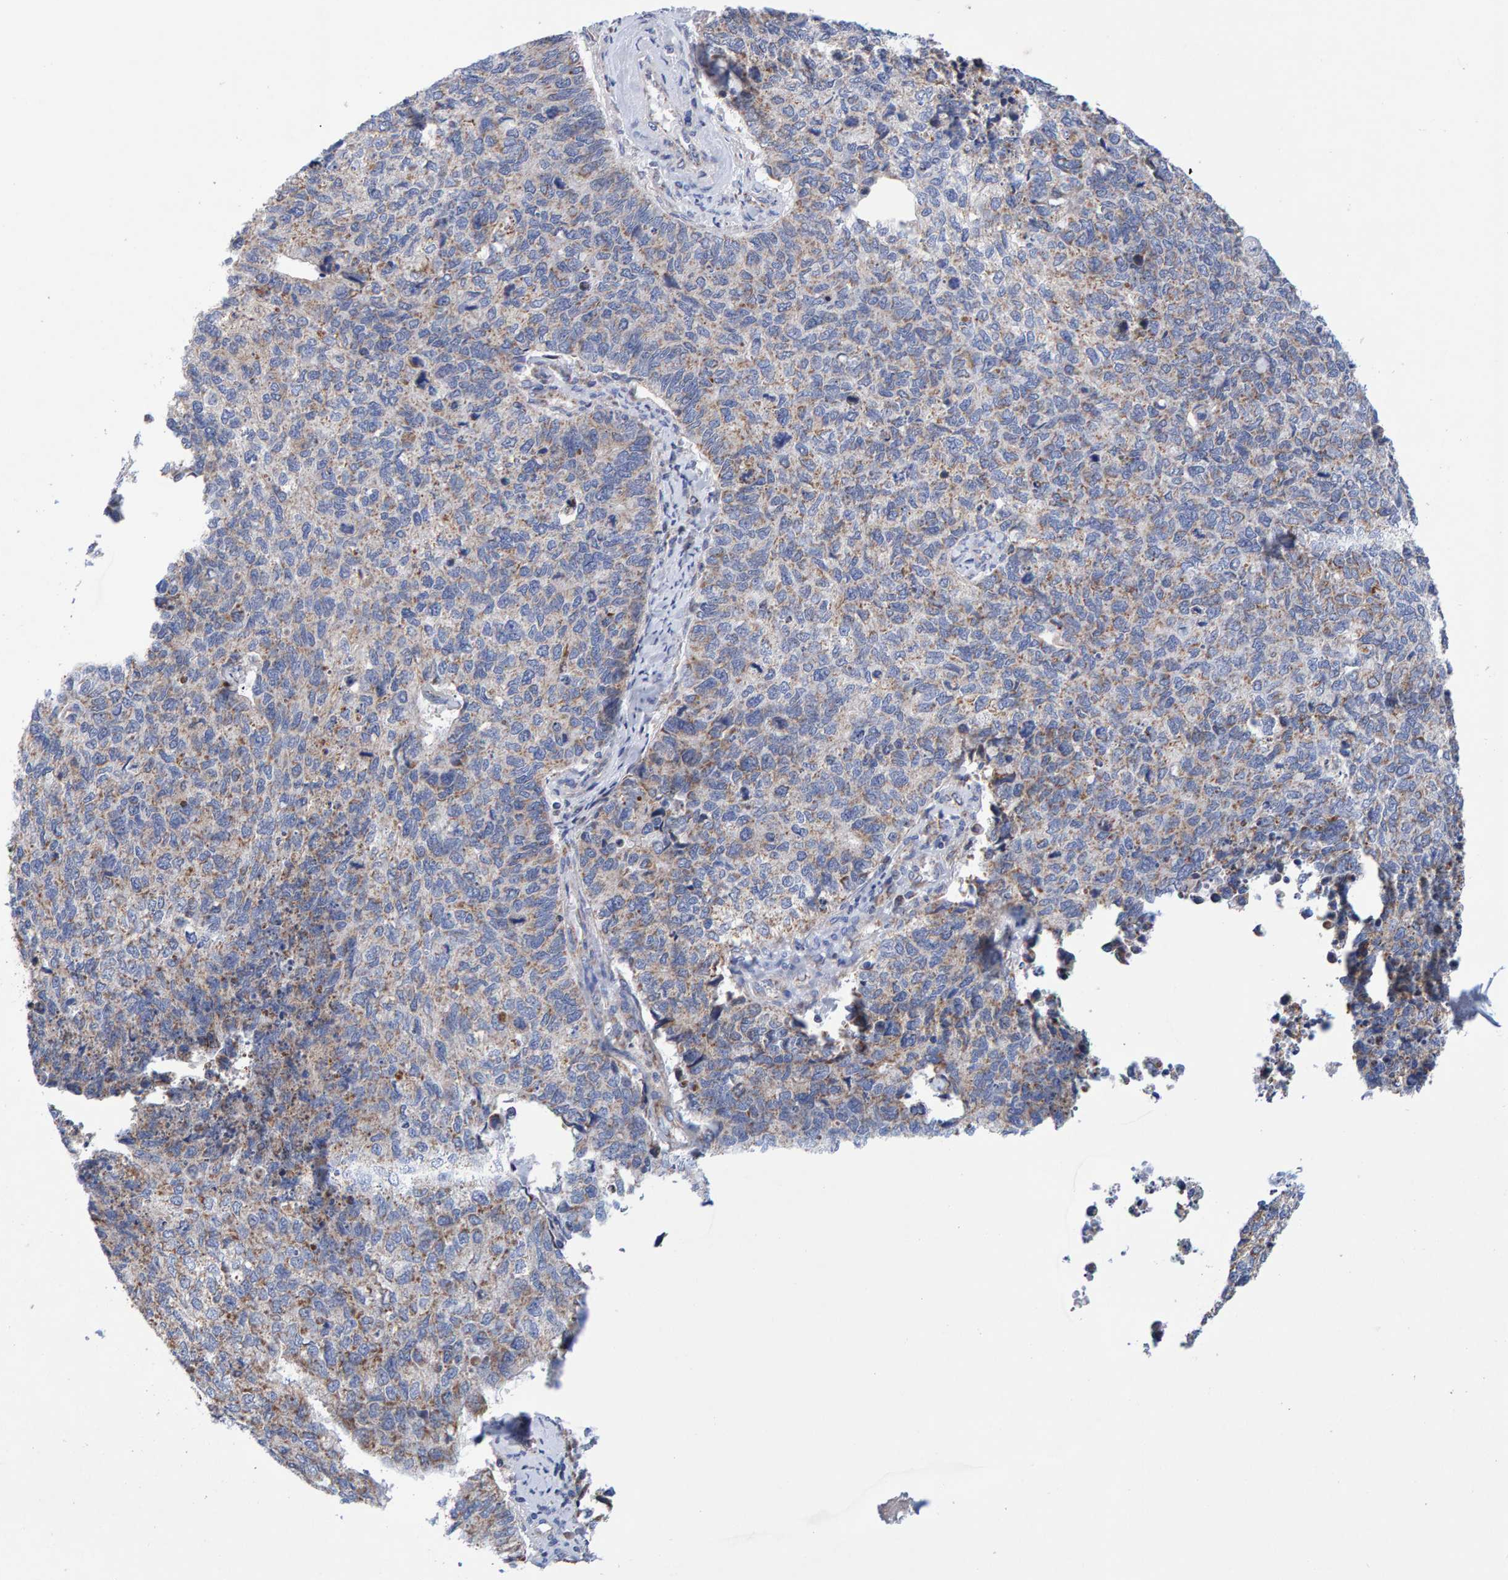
{"staining": {"intensity": "weak", "quantity": ">75%", "location": "cytoplasmic/membranous"}, "tissue": "cervical cancer", "cell_type": "Tumor cells", "image_type": "cancer", "snomed": [{"axis": "morphology", "description": "Squamous cell carcinoma, NOS"}, {"axis": "topography", "description": "Cervix"}], "caption": "A brown stain highlights weak cytoplasmic/membranous expression of a protein in human squamous cell carcinoma (cervical) tumor cells.", "gene": "EFR3A", "patient": {"sex": "female", "age": 63}}